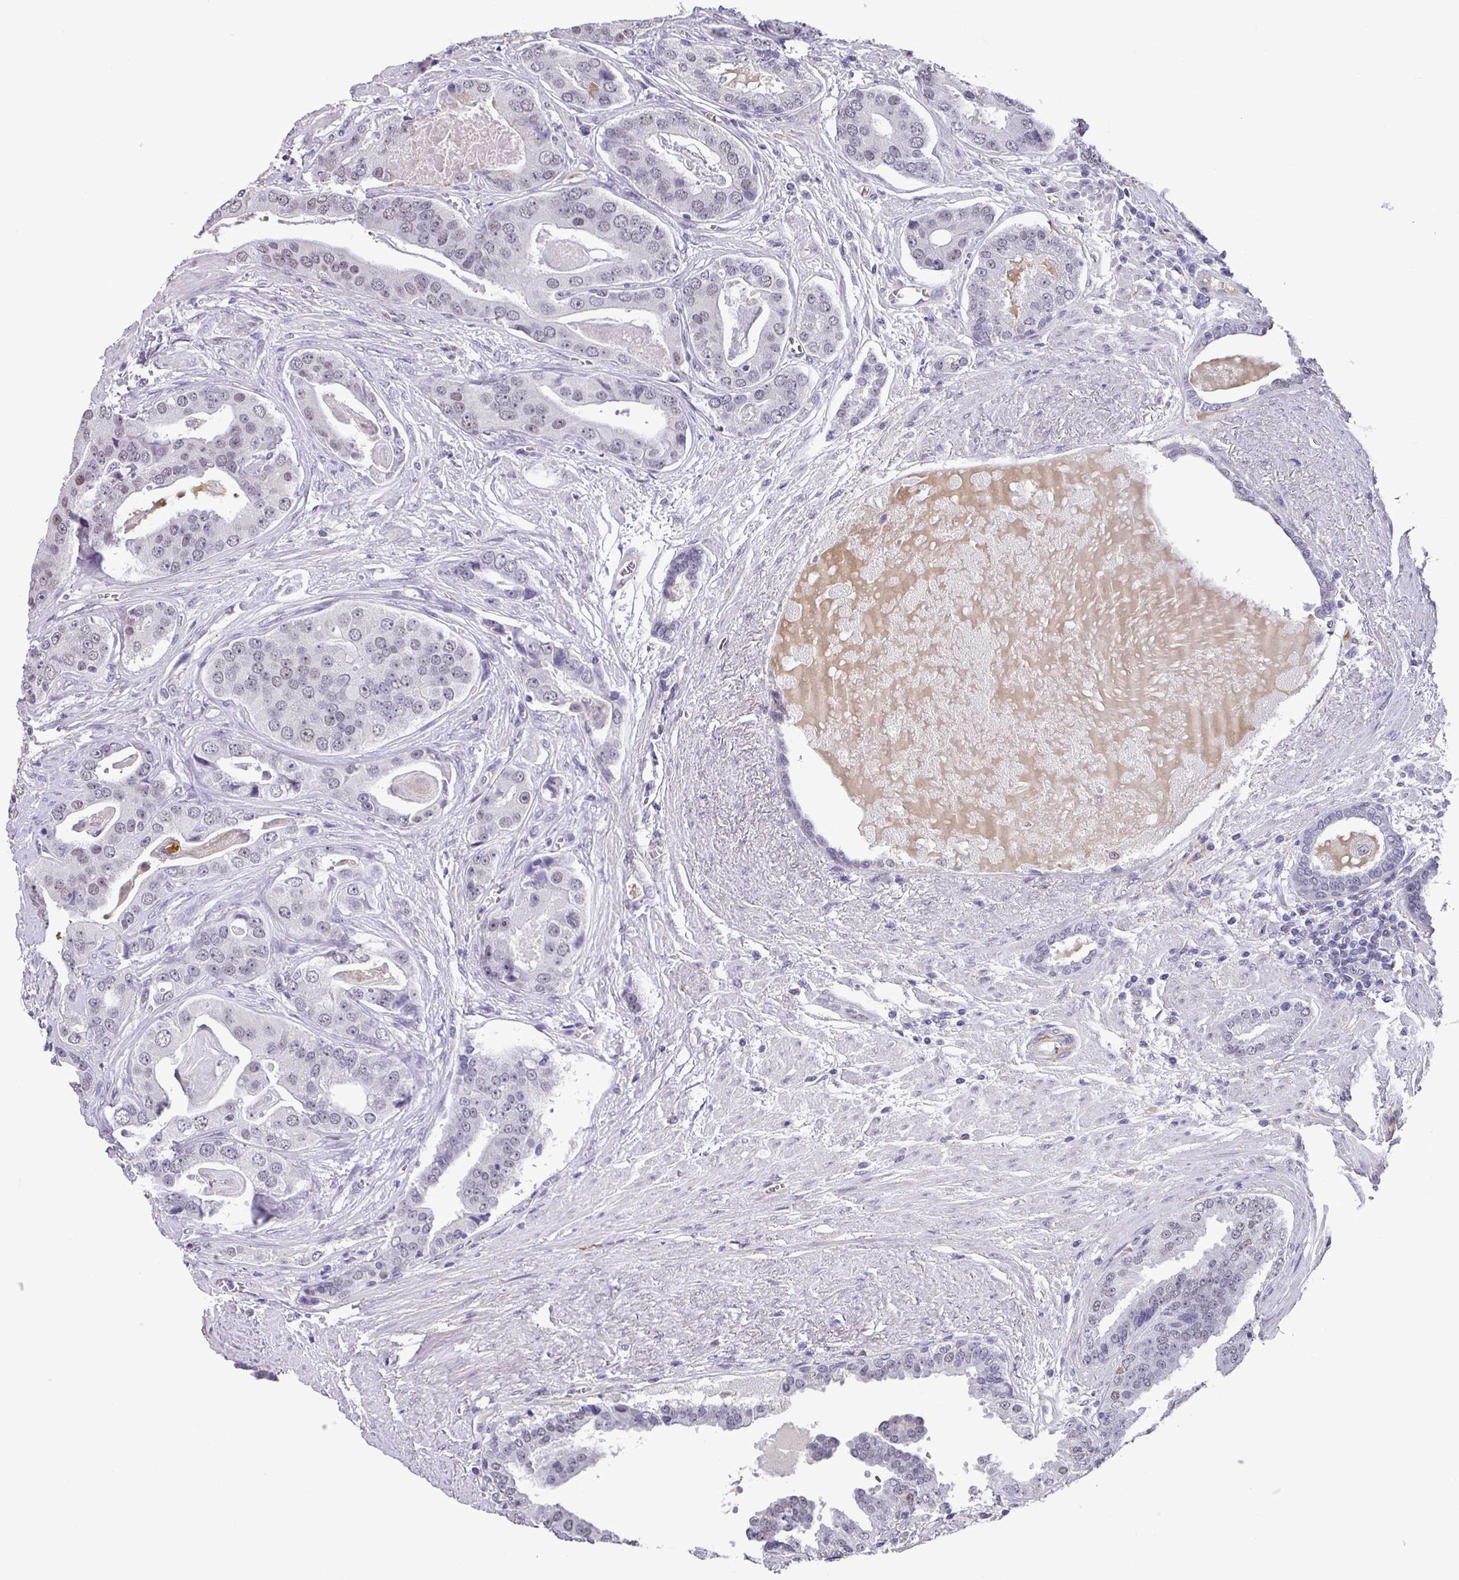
{"staining": {"intensity": "negative", "quantity": "none", "location": "none"}, "tissue": "prostate cancer", "cell_type": "Tumor cells", "image_type": "cancer", "snomed": [{"axis": "morphology", "description": "Adenocarcinoma, High grade"}, {"axis": "topography", "description": "Prostate"}], "caption": "DAB immunohistochemical staining of human prostate high-grade adenocarcinoma demonstrates no significant expression in tumor cells.", "gene": "C1QB", "patient": {"sex": "male", "age": 71}}